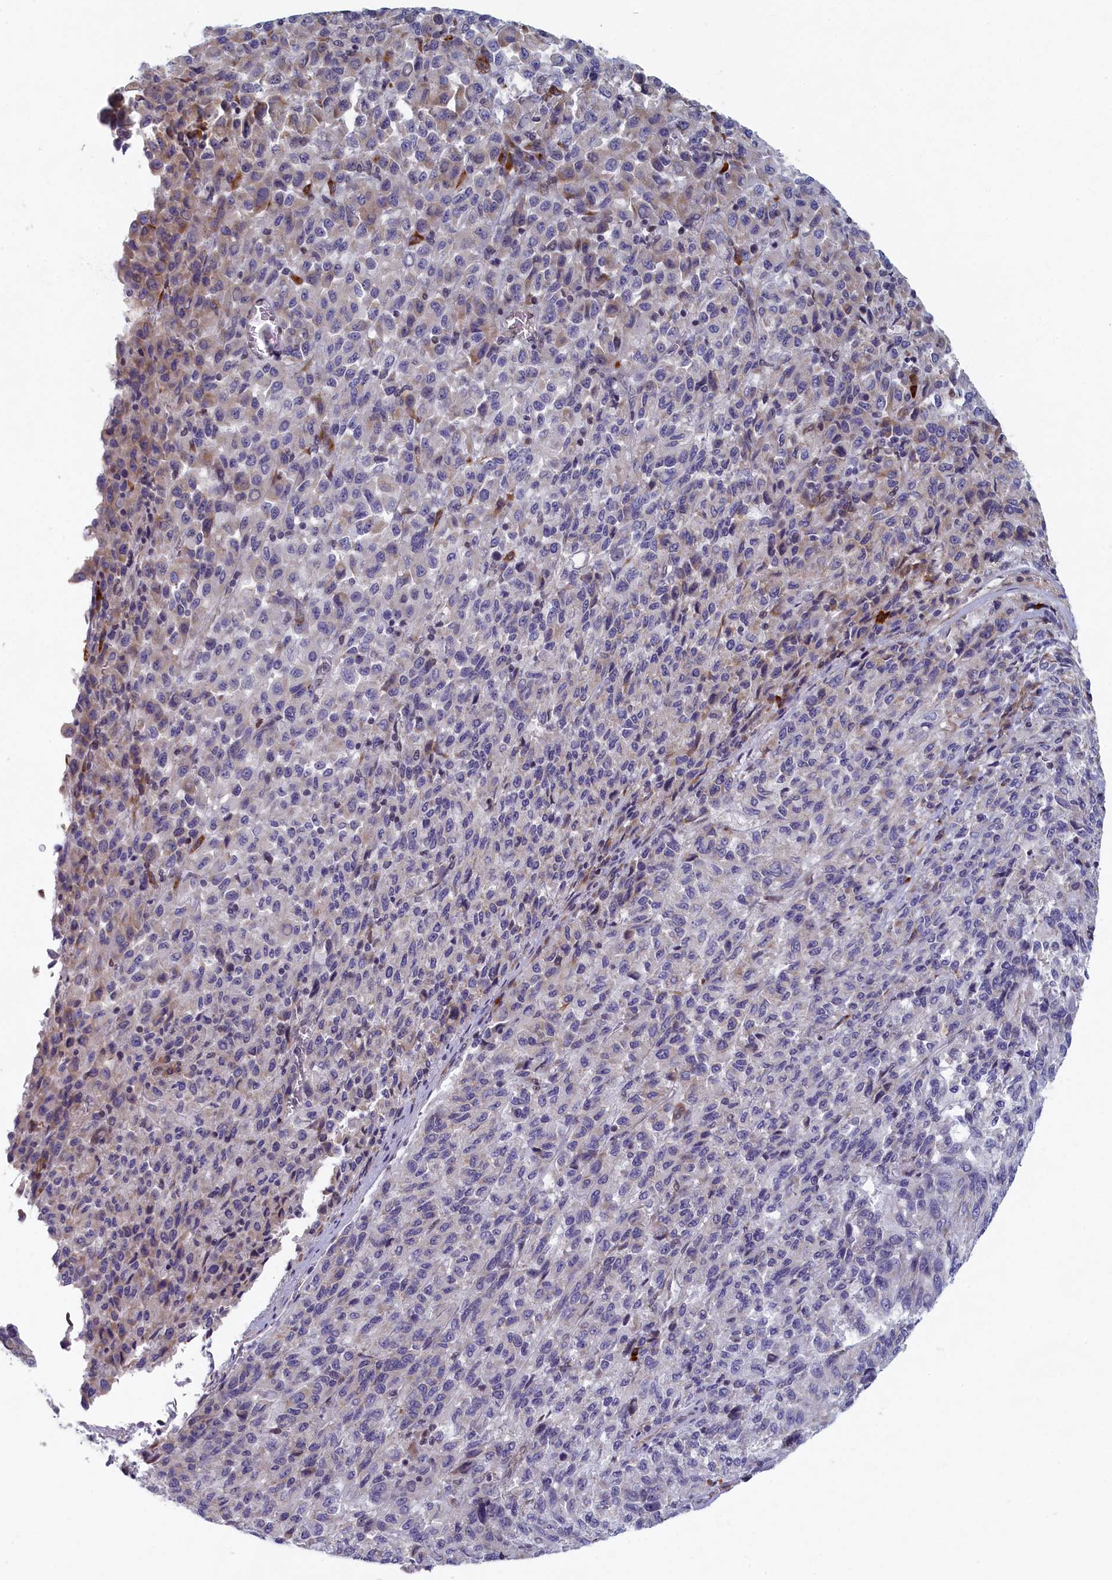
{"staining": {"intensity": "negative", "quantity": "none", "location": "none"}, "tissue": "melanoma", "cell_type": "Tumor cells", "image_type": "cancer", "snomed": [{"axis": "morphology", "description": "Malignant melanoma, Metastatic site"}, {"axis": "topography", "description": "Lung"}], "caption": "This micrograph is of malignant melanoma (metastatic site) stained with immunohistochemistry to label a protein in brown with the nuclei are counter-stained blue. There is no positivity in tumor cells. The staining was performed using DAB (3,3'-diaminobenzidine) to visualize the protein expression in brown, while the nuclei were stained in blue with hematoxylin (Magnification: 20x).", "gene": "DNAJC17", "patient": {"sex": "male", "age": 64}}